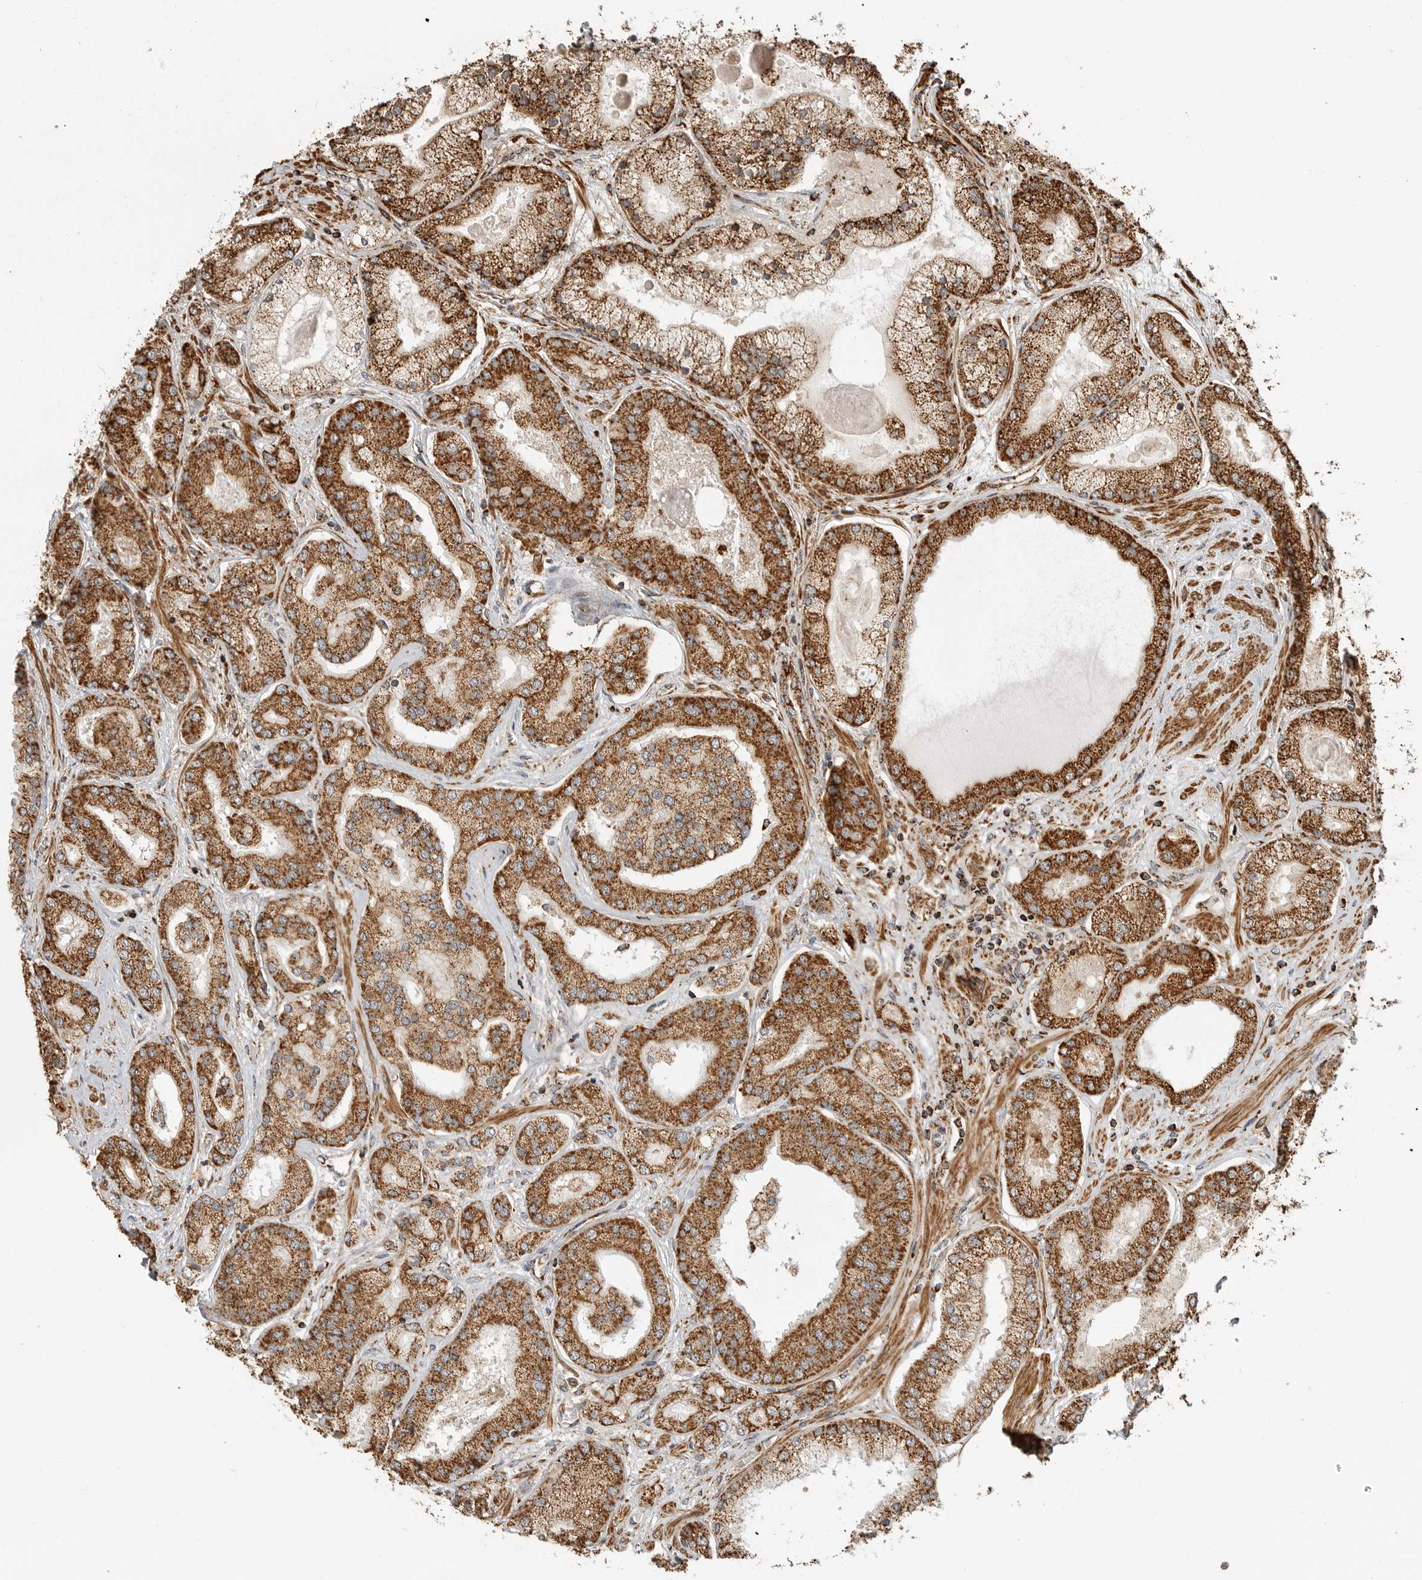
{"staining": {"intensity": "strong", "quantity": ">75%", "location": "cytoplasmic/membranous"}, "tissue": "prostate cancer", "cell_type": "Tumor cells", "image_type": "cancer", "snomed": [{"axis": "morphology", "description": "Adenocarcinoma, High grade"}, {"axis": "topography", "description": "Prostate"}], "caption": "IHC micrograph of human prostate cancer (adenocarcinoma (high-grade)) stained for a protein (brown), which reveals high levels of strong cytoplasmic/membranous staining in approximately >75% of tumor cells.", "gene": "BMP2K", "patient": {"sex": "male", "age": 58}}